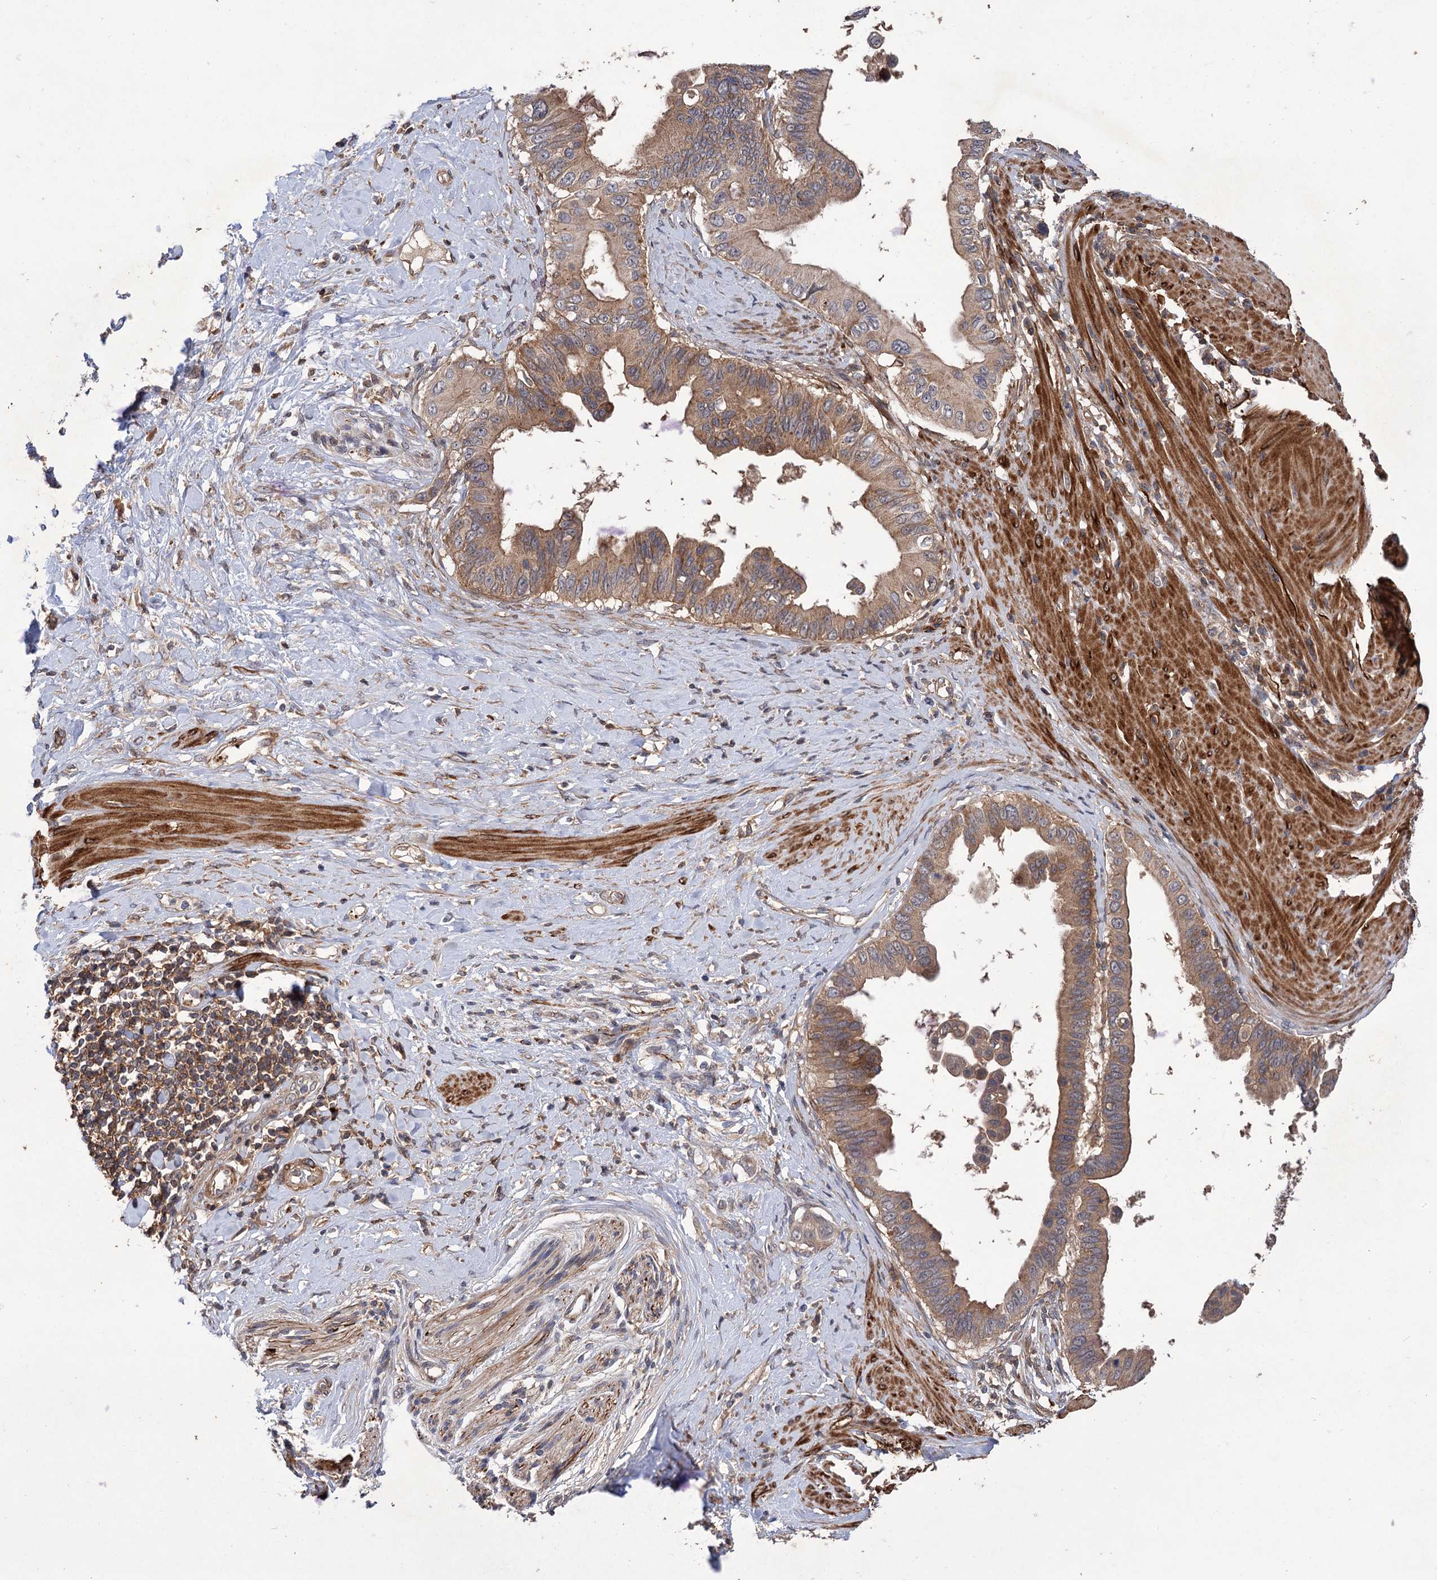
{"staining": {"intensity": "moderate", "quantity": ">75%", "location": "cytoplasmic/membranous"}, "tissue": "pancreatic cancer", "cell_type": "Tumor cells", "image_type": "cancer", "snomed": [{"axis": "morphology", "description": "Adenocarcinoma, NOS"}, {"axis": "topography", "description": "Pancreas"}], "caption": "Approximately >75% of tumor cells in pancreatic cancer demonstrate moderate cytoplasmic/membranous protein staining as visualized by brown immunohistochemical staining.", "gene": "FBXW8", "patient": {"sex": "female", "age": 56}}